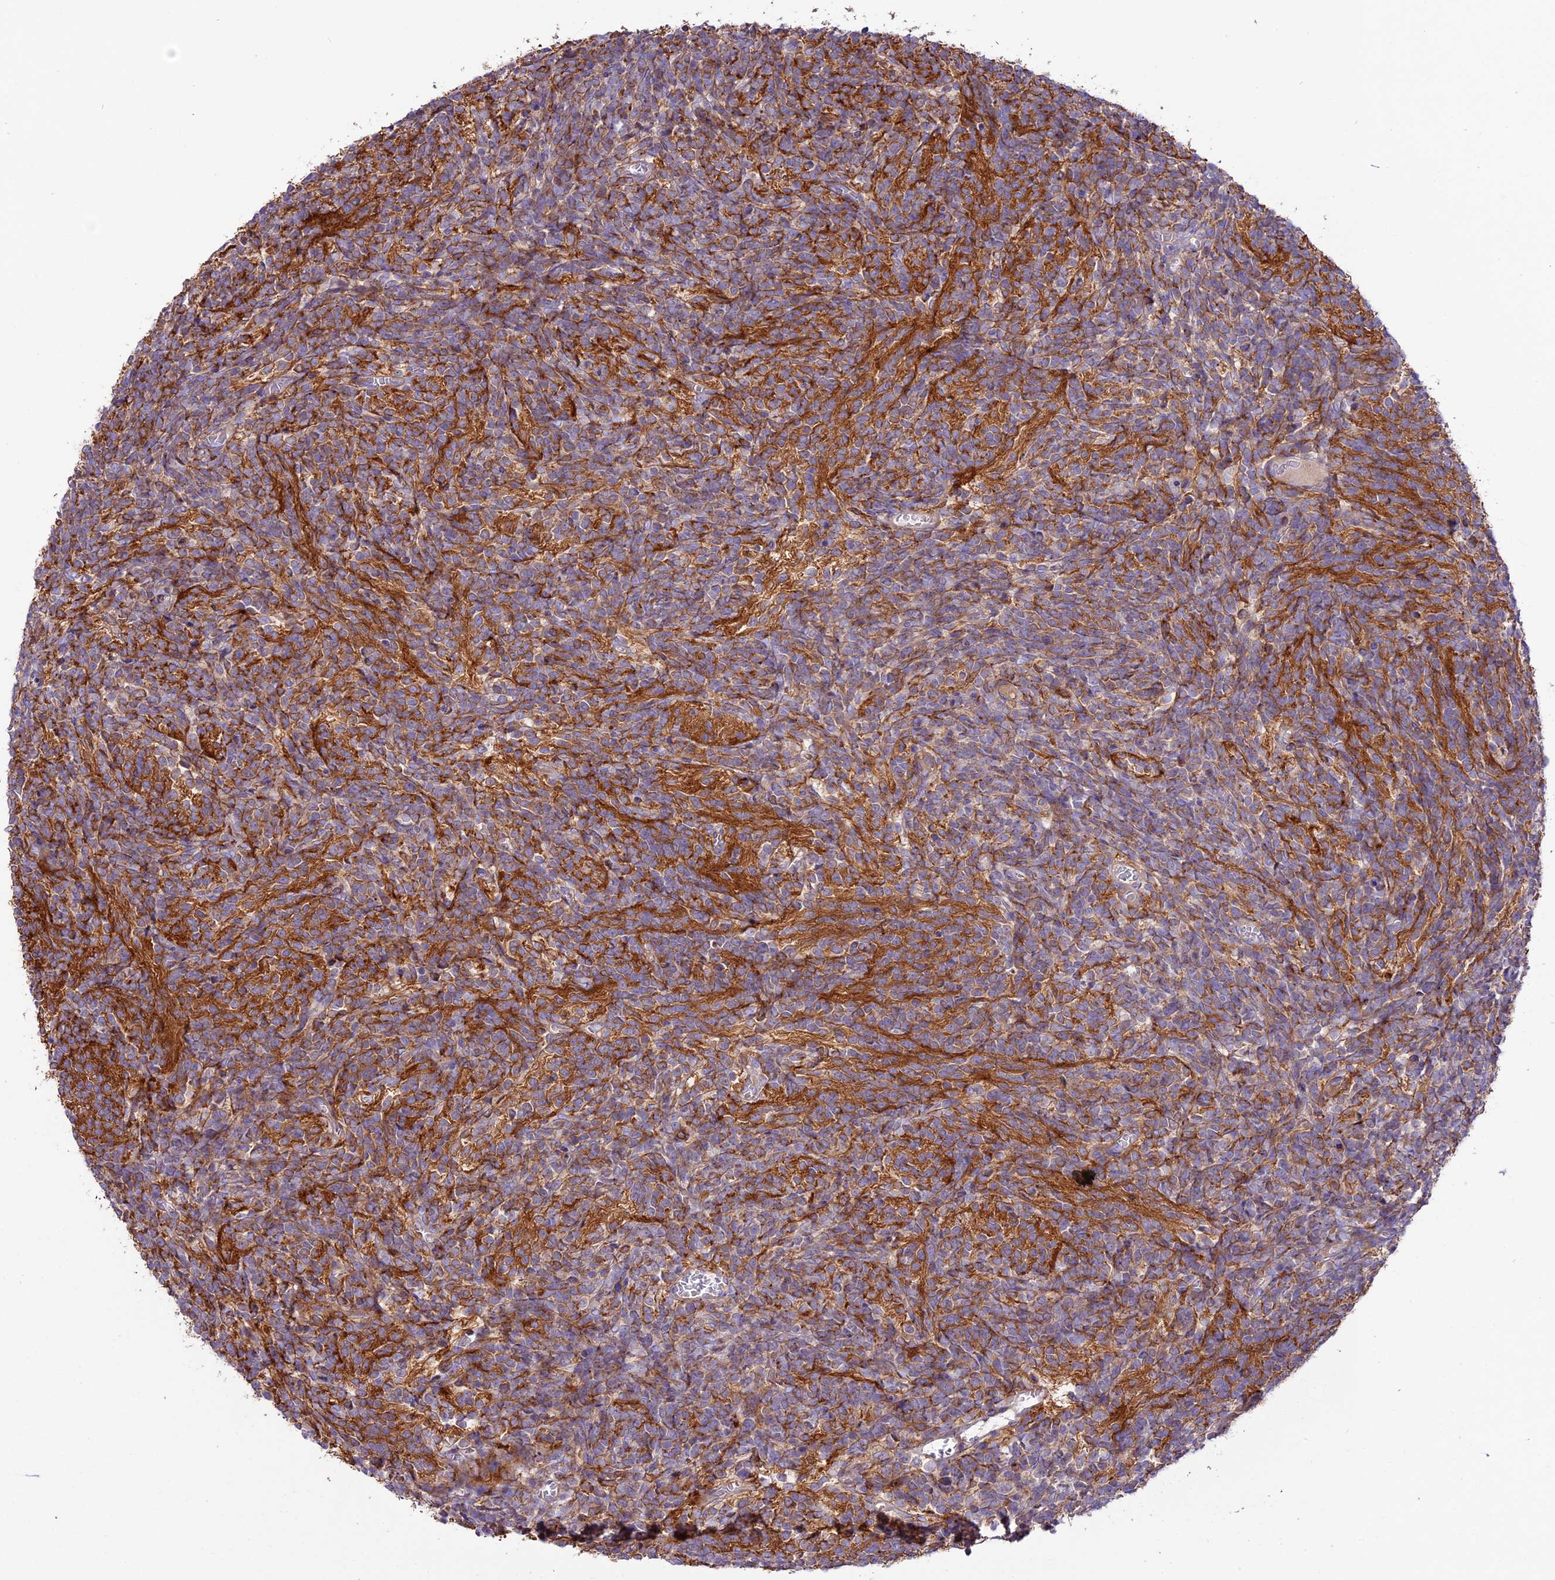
{"staining": {"intensity": "moderate", "quantity": "25%-75%", "location": "cytoplasmic/membranous"}, "tissue": "glioma", "cell_type": "Tumor cells", "image_type": "cancer", "snomed": [{"axis": "morphology", "description": "Glioma, malignant, Low grade"}, {"axis": "topography", "description": "Brain"}], "caption": "Human malignant glioma (low-grade) stained with a protein marker shows moderate staining in tumor cells.", "gene": "CD99L2", "patient": {"sex": "female", "age": 1}}